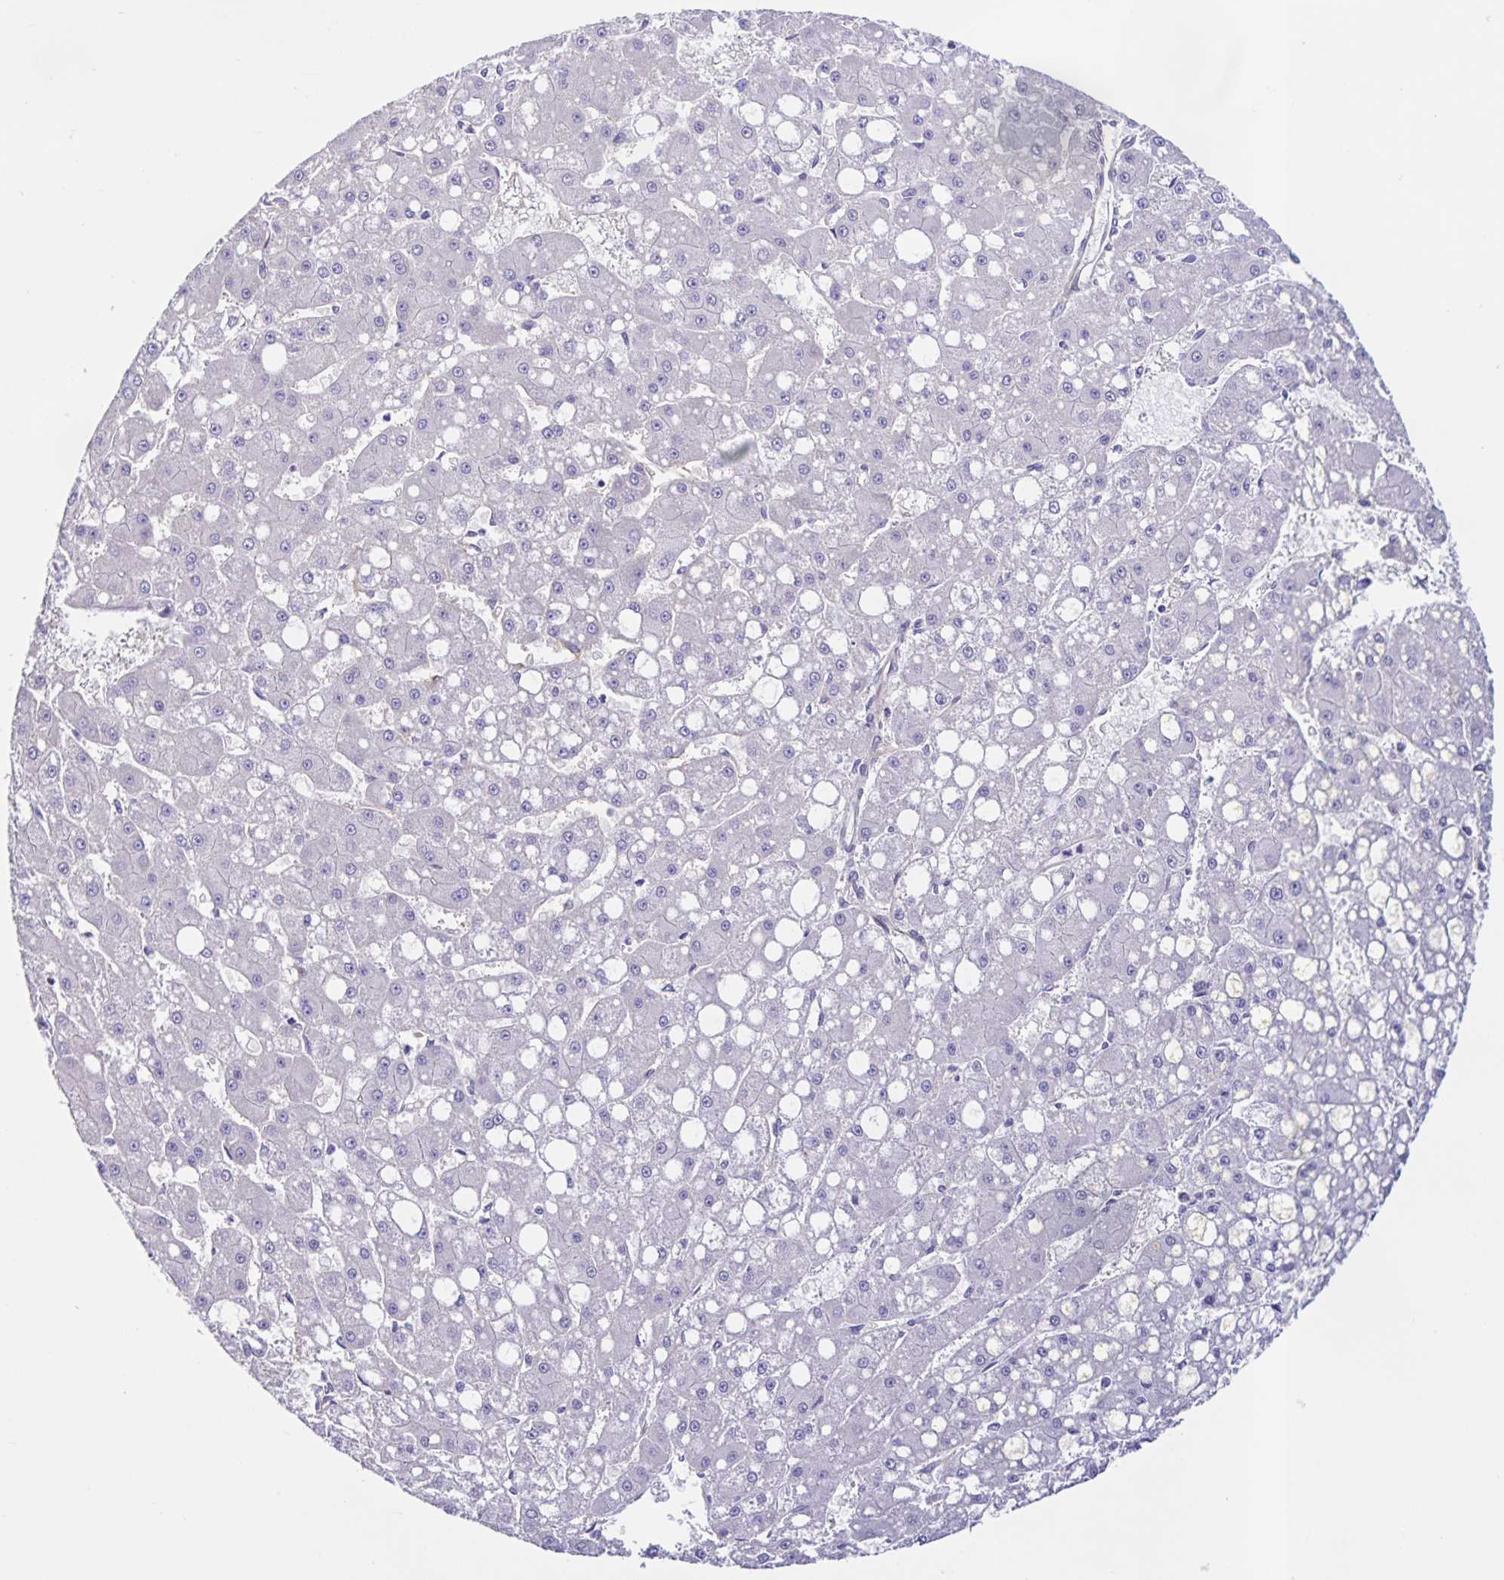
{"staining": {"intensity": "negative", "quantity": "none", "location": "none"}, "tissue": "liver cancer", "cell_type": "Tumor cells", "image_type": "cancer", "snomed": [{"axis": "morphology", "description": "Carcinoma, Hepatocellular, NOS"}, {"axis": "topography", "description": "Liver"}], "caption": "The immunohistochemistry (IHC) image has no significant staining in tumor cells of liver hepatocellular carcinoma tissue.", "gene": "BOLL", "patient": {"sex": "male", "age": 67}}